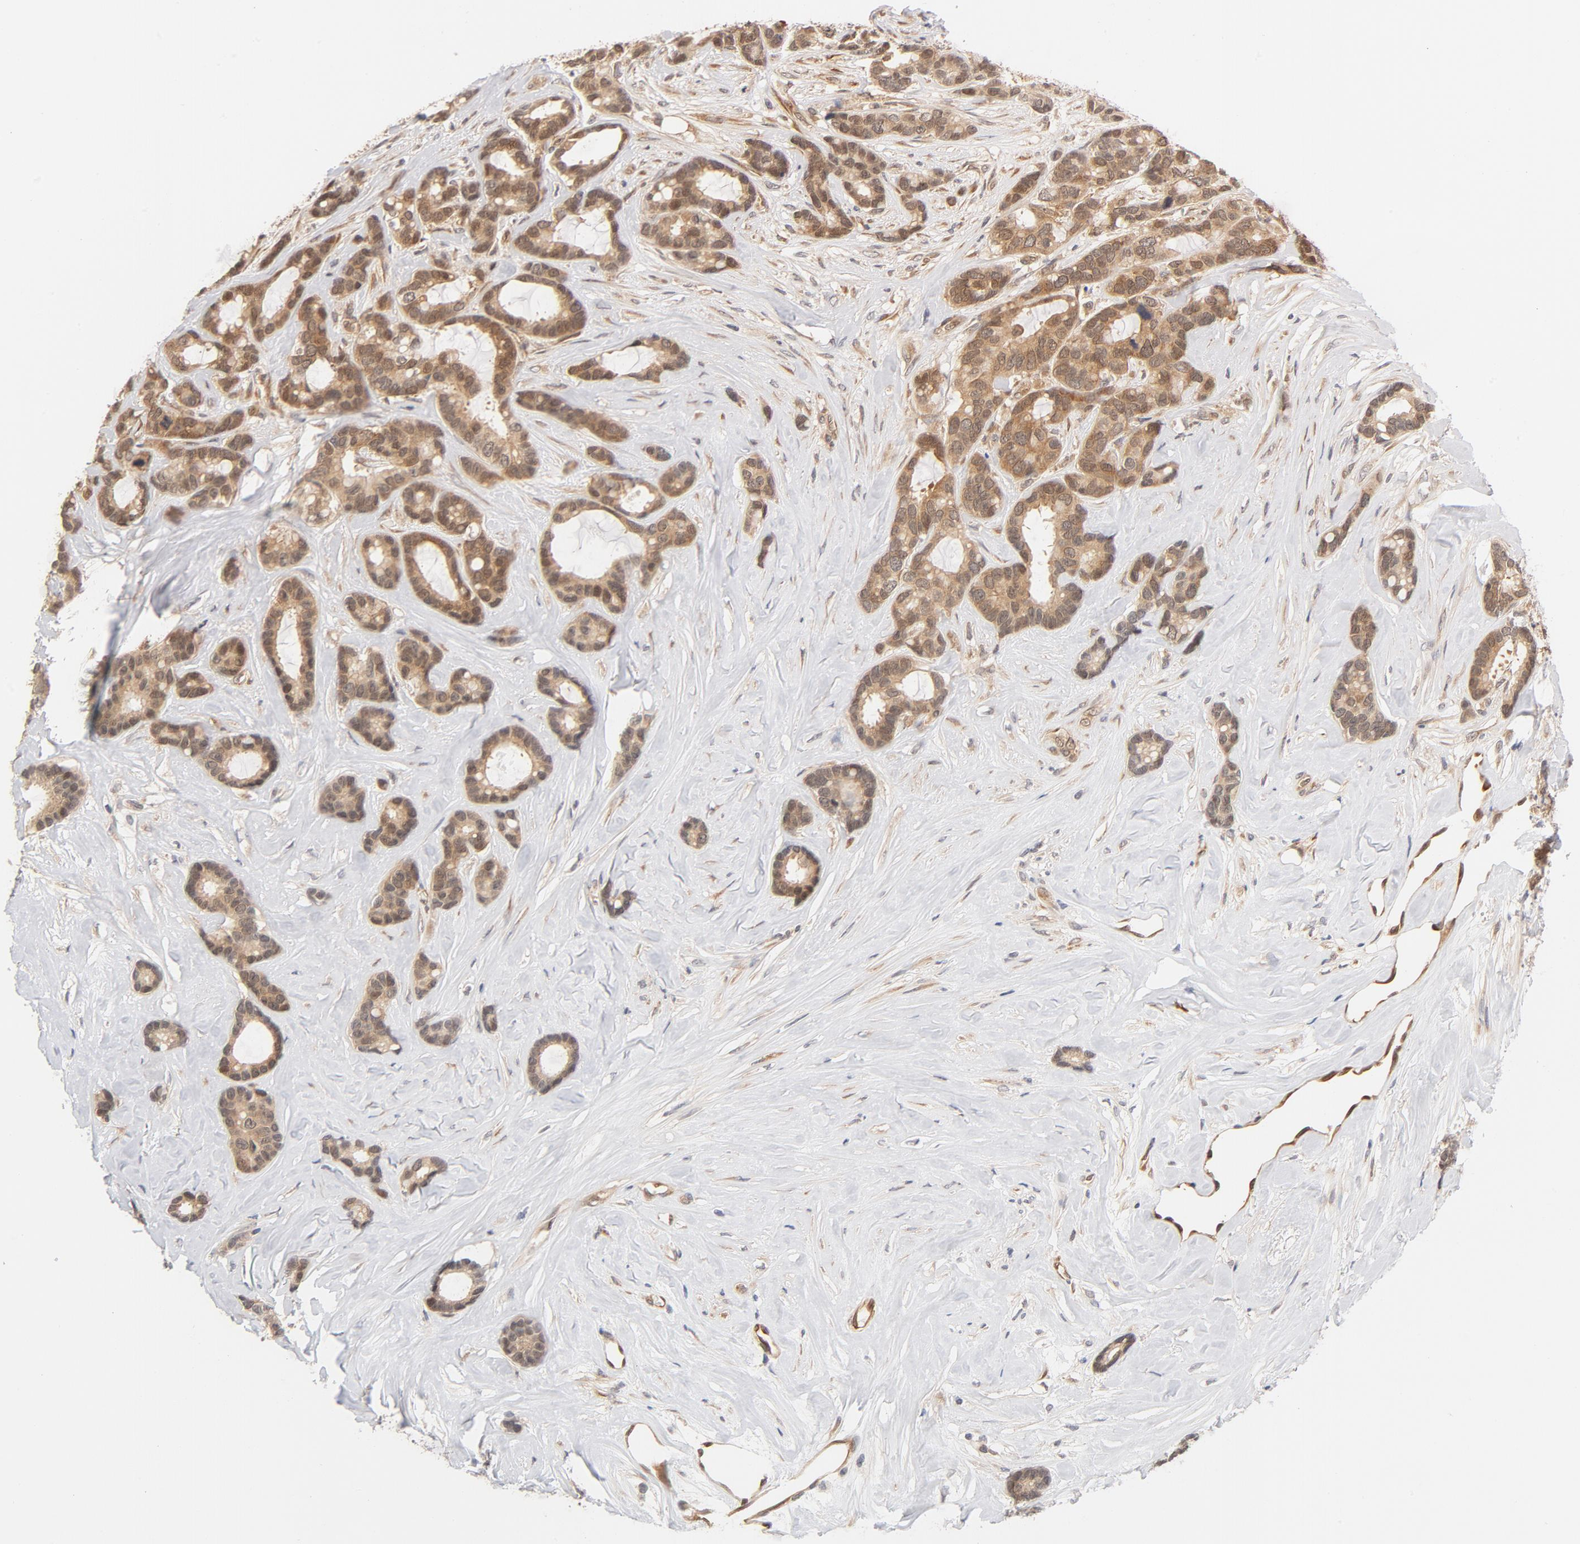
{"staining": {"intensity": "moderate", "quantity": ">75%", "location": "cytoplasmic/membranous"}, "tissue": "breast cancer", "cell_type": "Tumor cells", "image_type": "cancer", "snomed": [{"axis": "morphology", "description": "Duct carcinoma"}, {"axis": "topography", "description": "Breast"}], "caption": "This histopathology image shows intraductal carcinoma (breast) stained with immunohistochemistry to label a protein in brown. The cytoplasmic/membranous of tumor cells show moderate positivity for the protein. Nuclei are counter-stained blue.", "gene": "EIF4E", "patient": {"sex": "female", "age": 87}}